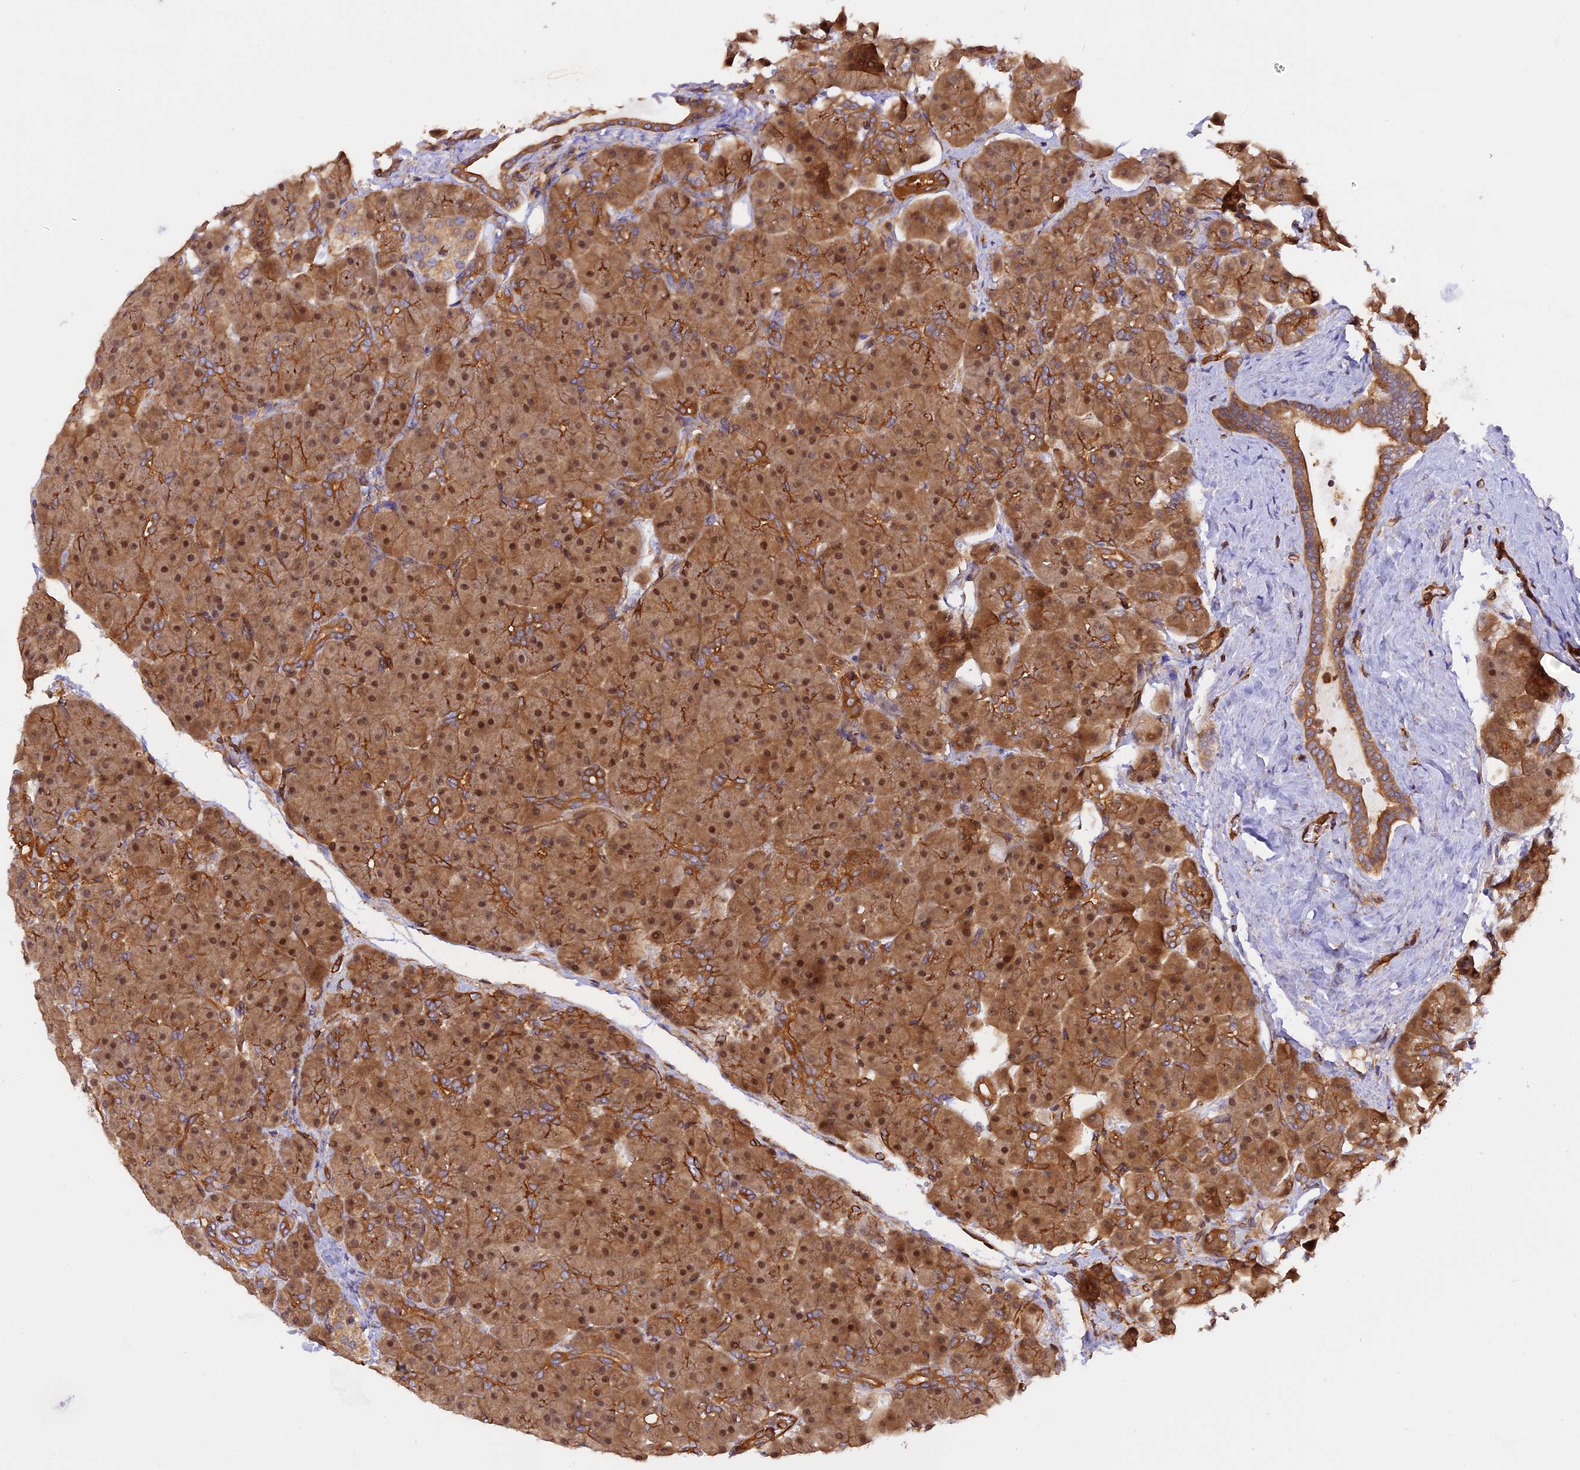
{"staining": {"intensity": "moderate", "quantity": ">75%", "location": "cytoplasmic/membranous,nuclear"}, "tissue": "pancreas", "cell_type": "Exocrine glandular cells", "image_type": "normal", "snomed": [{"axis": "morphology", "description": "Normal tissue, NOS"}, {"axis": "topography", "description": "Pancreas"}], "caption": "Immunohistochemical staining of benign pancreas exhibits medium levels of moderate cytoplasmic/membranous,nuclear staining in about >75% of exocrine glandular cells.", "gene": "C5orf22", "patient": {"sex": "male", "age": 66}}